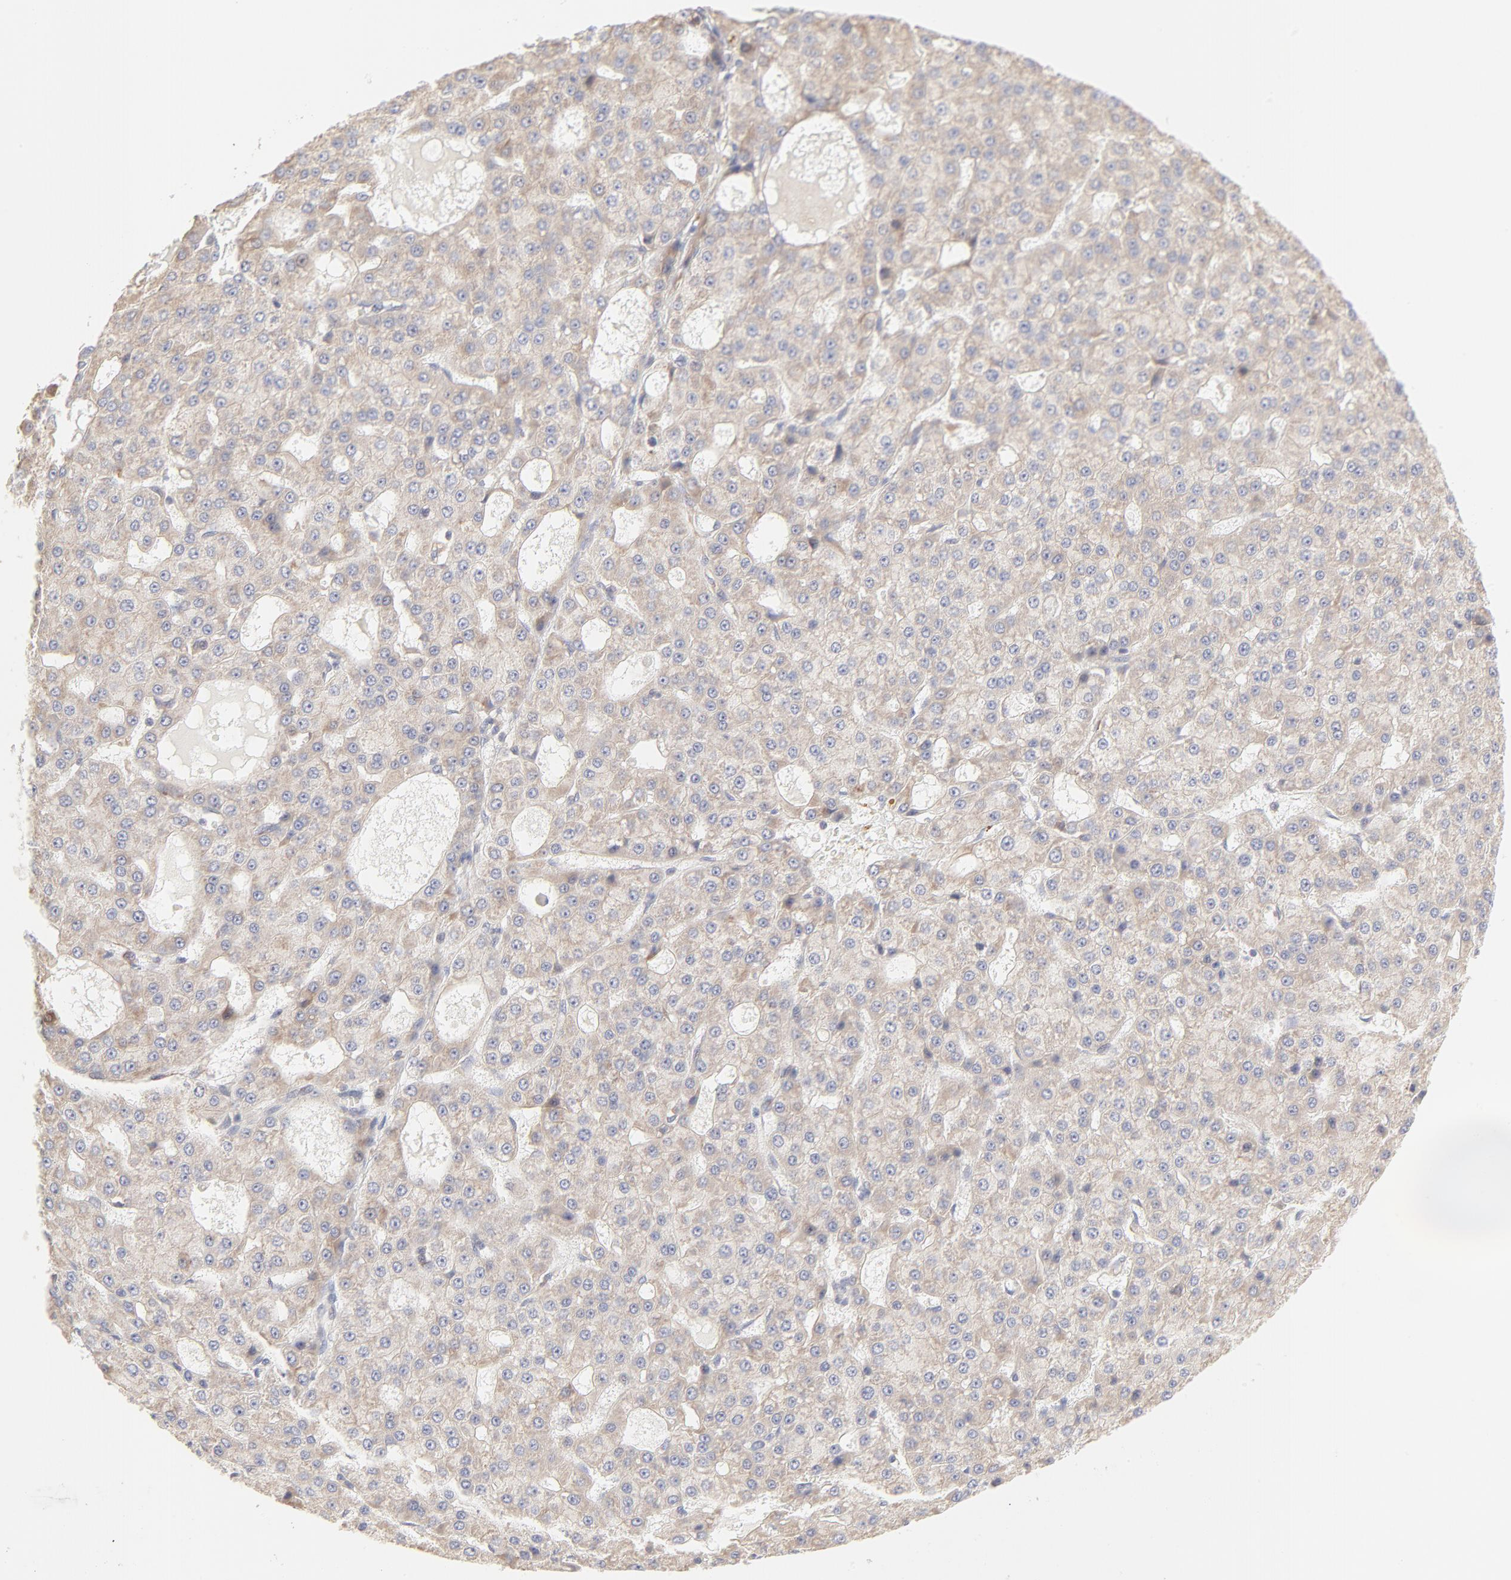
{"staining": {"intensity": "weak", "quantity": ">75%", "location": "cytoplasmic/membranous"}, "tissue": "liver cancer", "cell_type": "Tumor cells", "image_type": "cancer", "snomed": [{"axis": "morphology", "description": "Carcinoma, Hepatocellular, NOS"}, {"axis": "topography", "description": "Liver"}], "caption": "High-magnification brightfield microscopy of liver cancer stained with DAB (3,3'-diaminobenzidine) (brown) and counterstained with hematoxylin (blue). tumor cells exhibit weak cytoplasmic/membranous positivity is seen in approximately>75% of cells. The protein is shown in brown color, while the nuclei are stained blue.", "gene": "RPS21", "patient": {"sex": "male", "age": 47}}